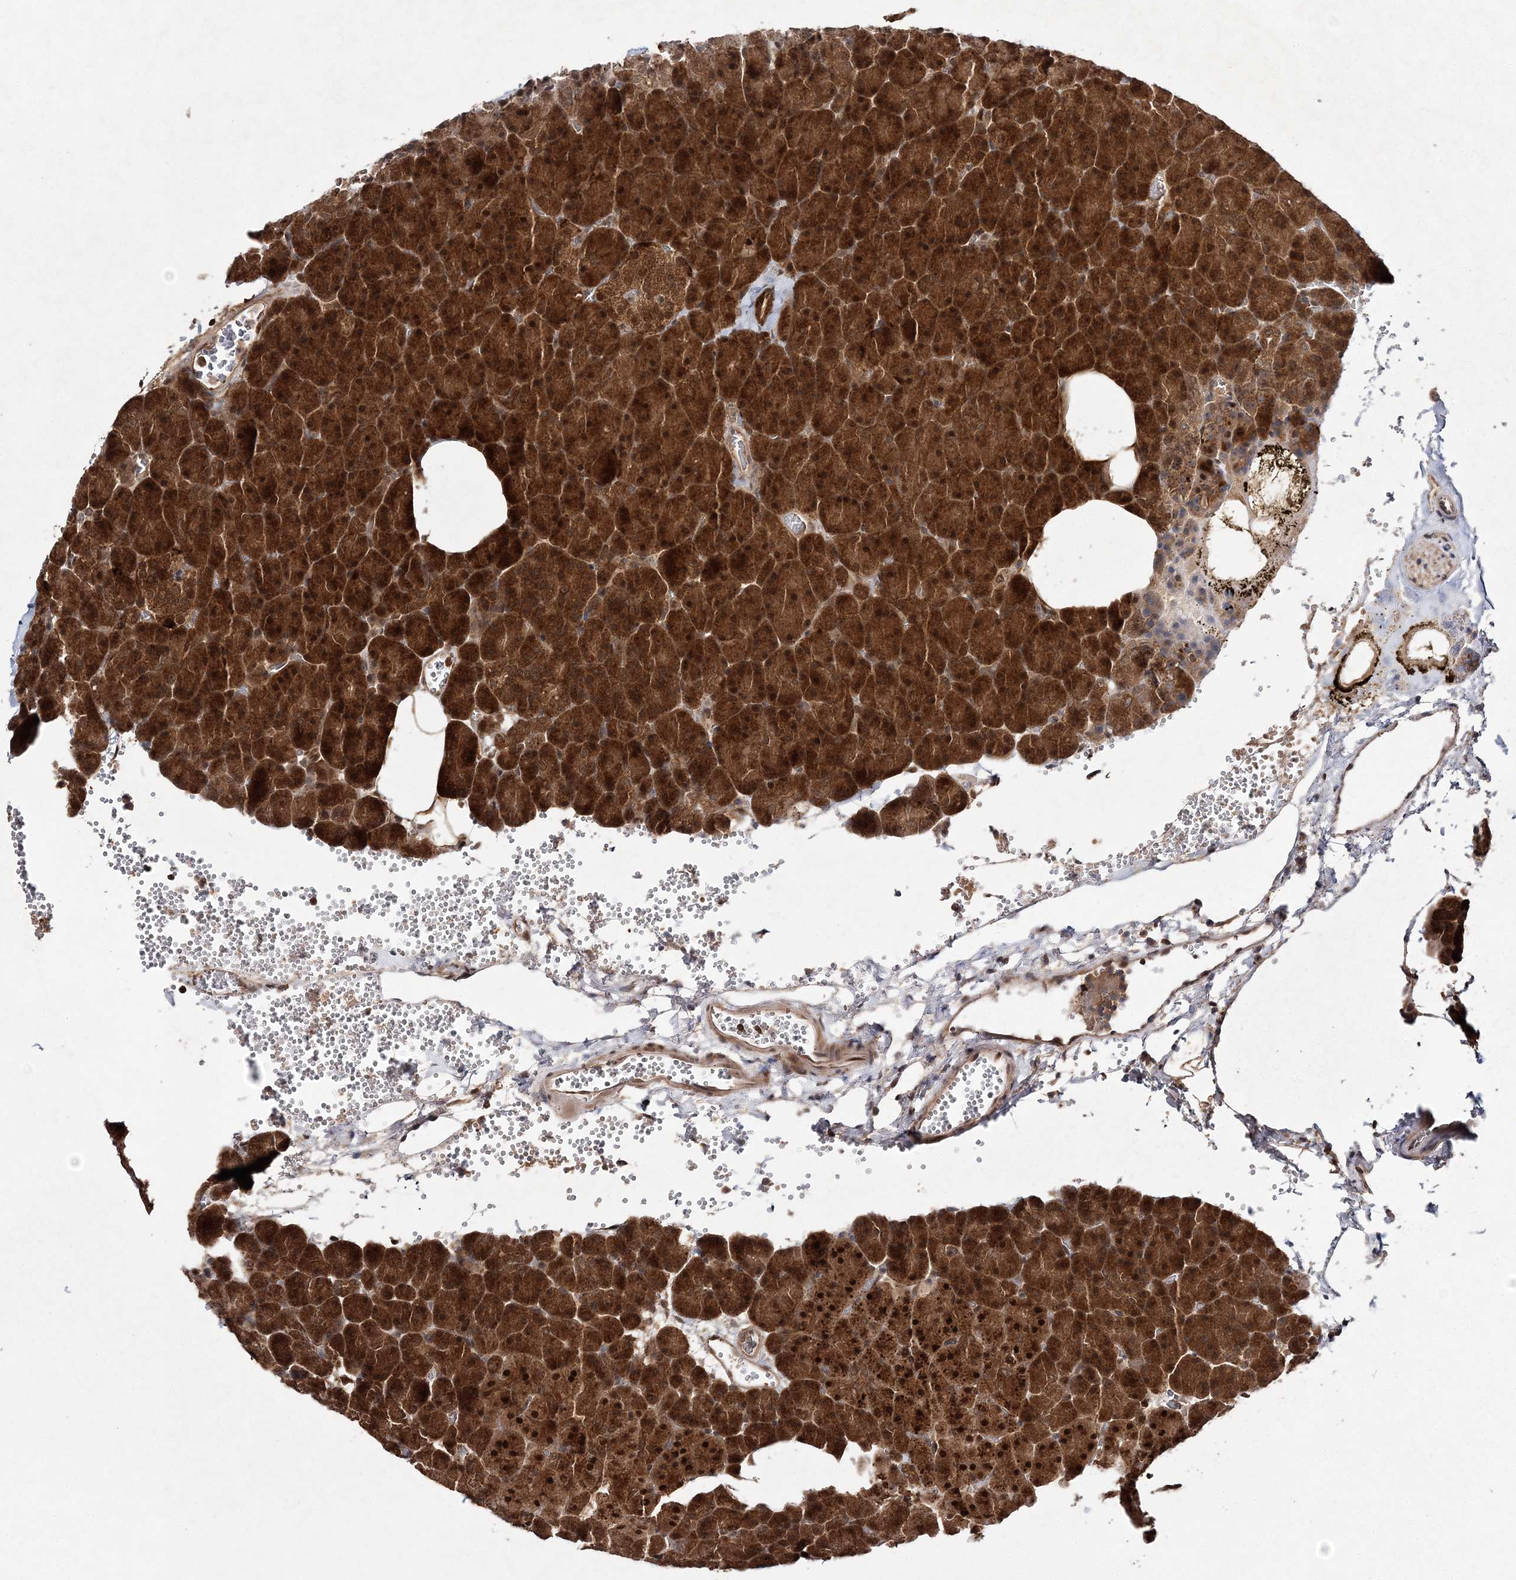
{"staining": {"intensity": "strong", "quantity": ">75%", "location": "cytoplasmic/membranous,nuclear"}, "tissue": "pancreas", "cell_type": "Exocrine glandular cells", "image_type": "normal", "snomed": [{"axis": "morphology", "description": "Normal tissue, NOS"}, {"axis": "morphology", "description": "Carcinoid, malignant, NOS"}, {"axis": "topography", "description": "Pancreas"}], "caption": "Brown immunohistochemical staining in benign human pancreas reveals strong cytoplasmic/membranous,nuclear staining in approximately >75% of exocrine glandular cells.", "gene": "NIF3L1", "patient": {"sex": "female", "age": 35}}